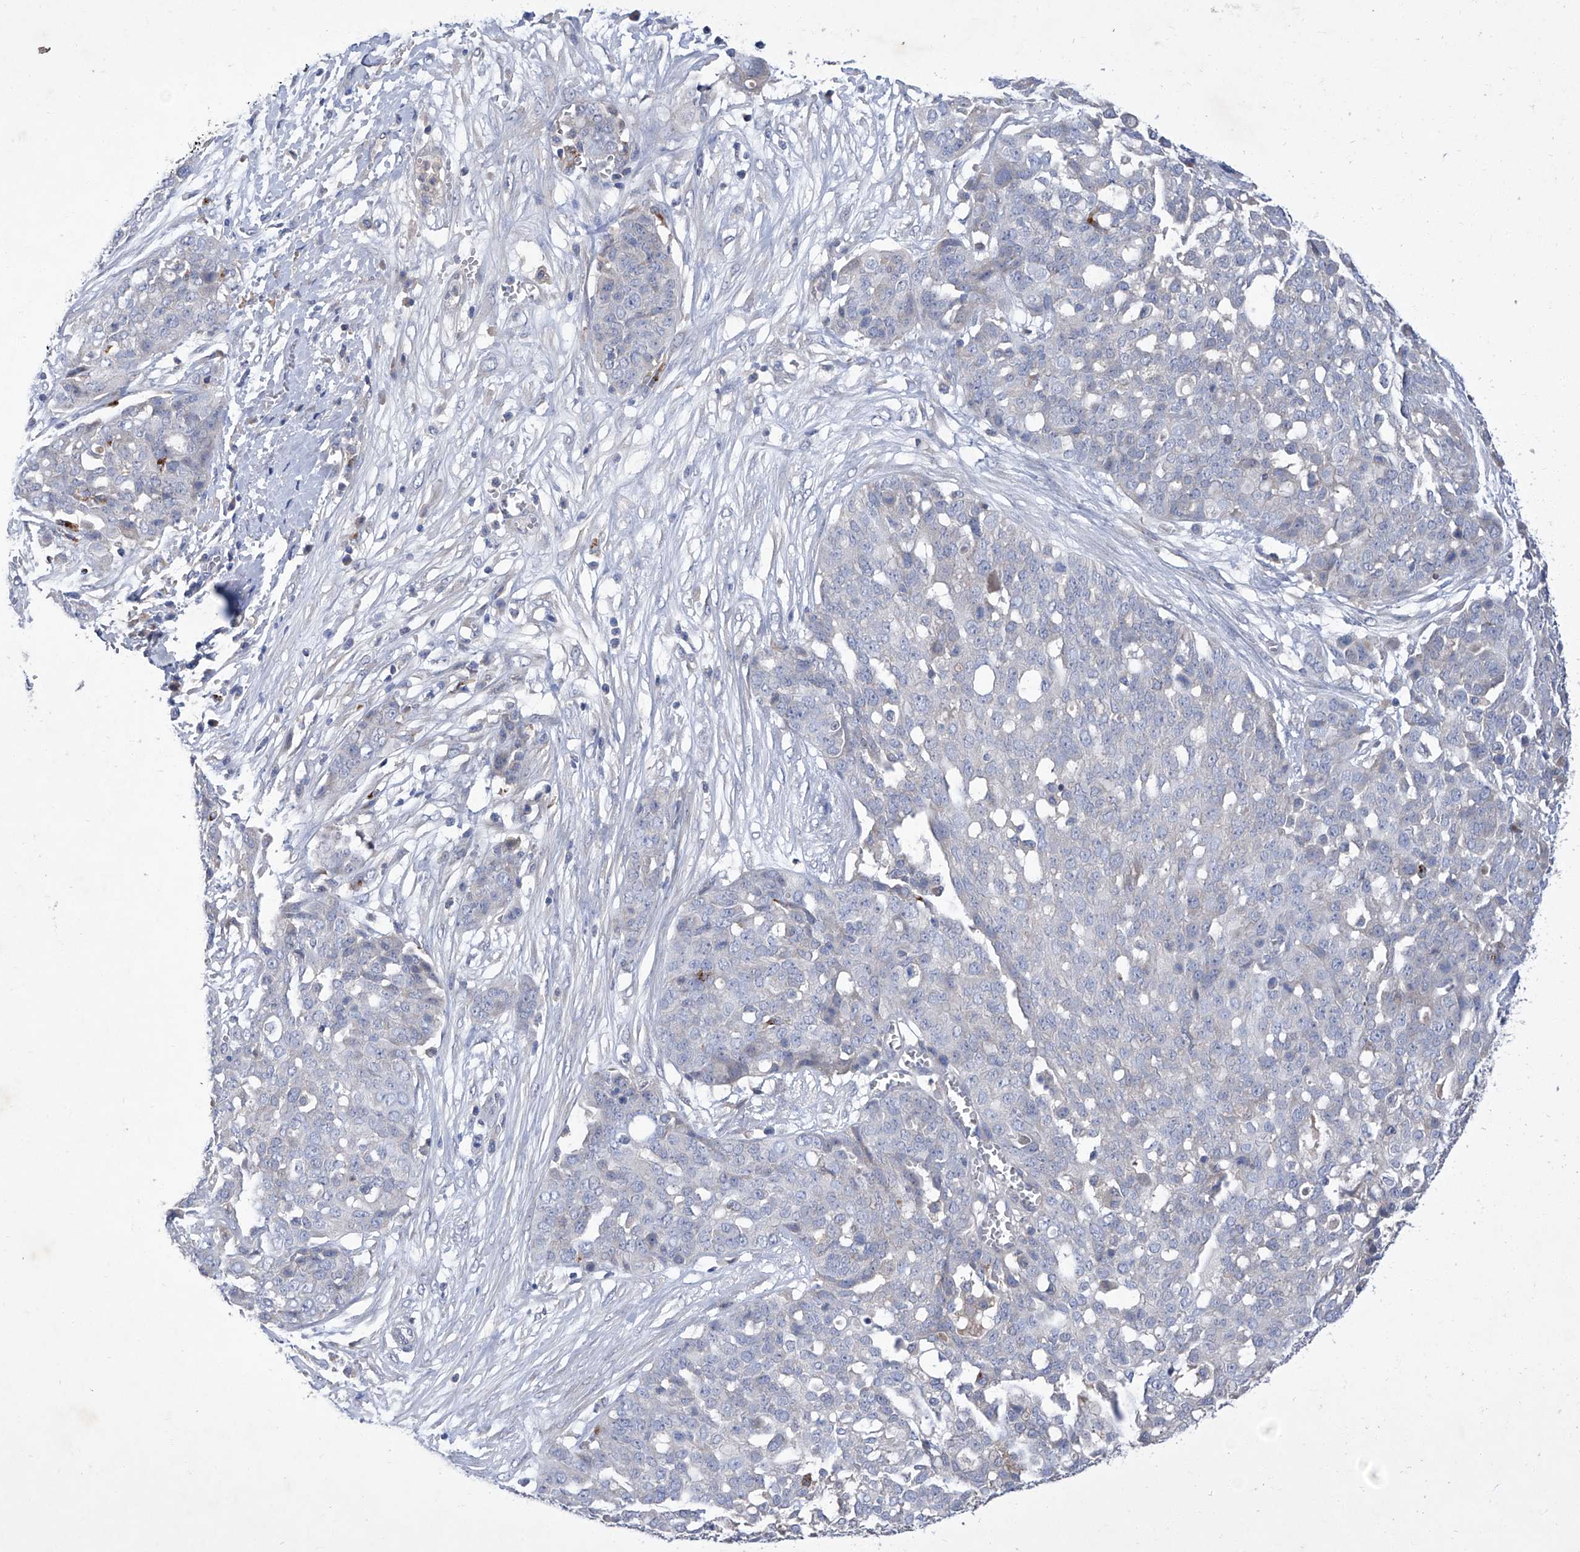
{"staining": {"intensity": "negative", "quantity": "none", "location": "none"}, "tissue": "ovarian cancer", "cell_type": "Tumor cells", "image_type": "cancer", "snomed": [{"axis": "morphology", "description": "Cystadenocarcinoma, serous, NOS"}, {"axis": "topography", "description": "Soft tissue"}, {"axis": "topography", "description": "Ovary"}], "caption": "Ovarian cancer (serous cystadenocarcinoma) was stained to show a protein in brown. There is no significant positivity in tumor cells.", "gene": "SBK2", "patient": {"sex": "female", "age": 57}}